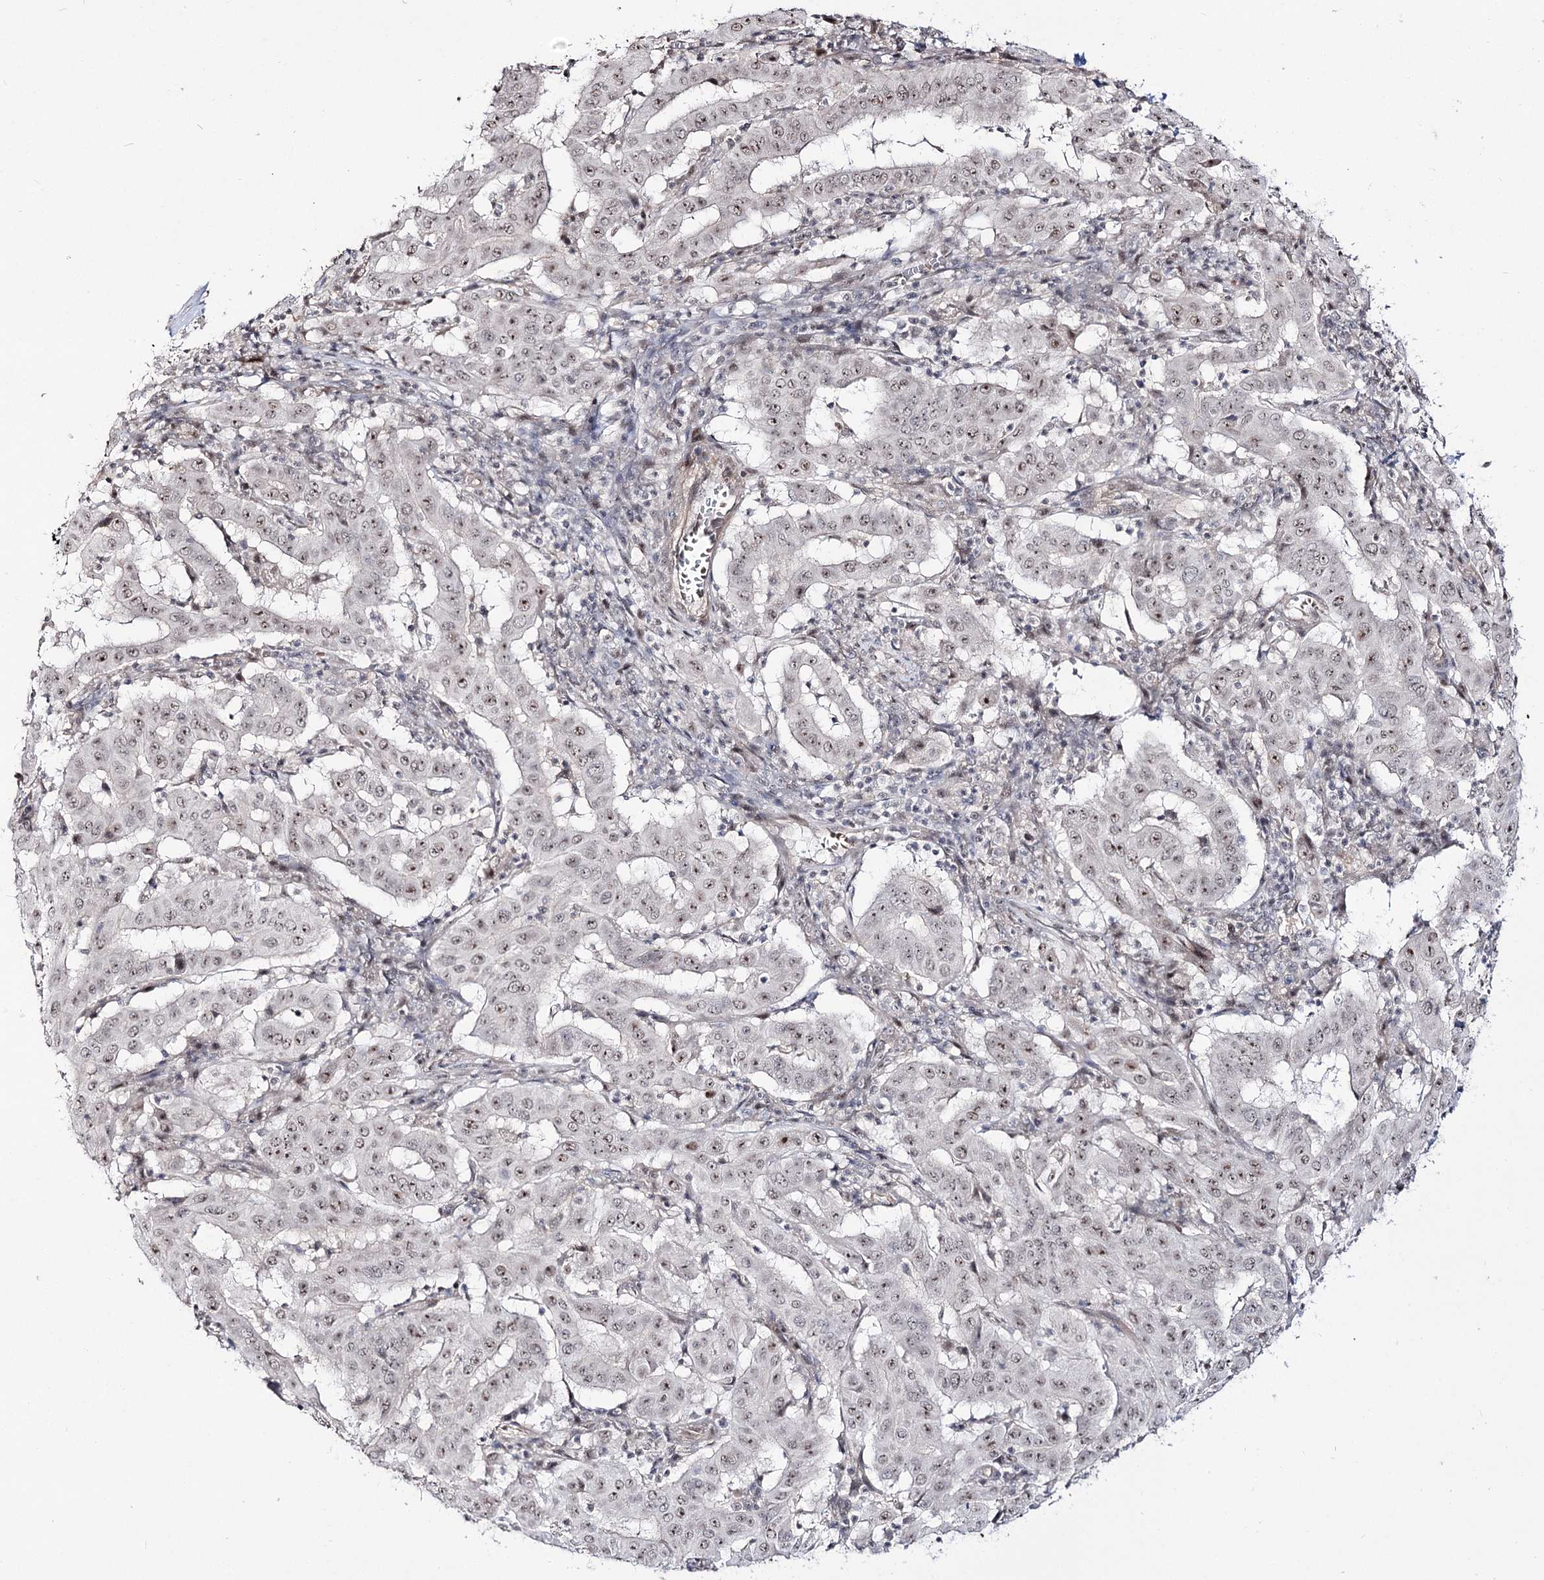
{"staining": {"intensity": "weak", "quantity": "25%-75%", "location": "nuclear"}, "tissue": "pancreatic cancer", "cell_type": "Tumor cells", "image_type": "cancer", "snomed": [{"axis": "morphology", "description": "Adenocarcinoma, NOS"}, {"axis": "topography", "description": "Pancreas"}], "caption": "Protein staining of pancreatic adenocarcinoma tissue demonstrates weak nuclear positivity in approximately 25%-75% of tumor cells. Nuclei are stained in blue.", "gene": "RRP9", "patient": {"sex": "male", "age": 63}}